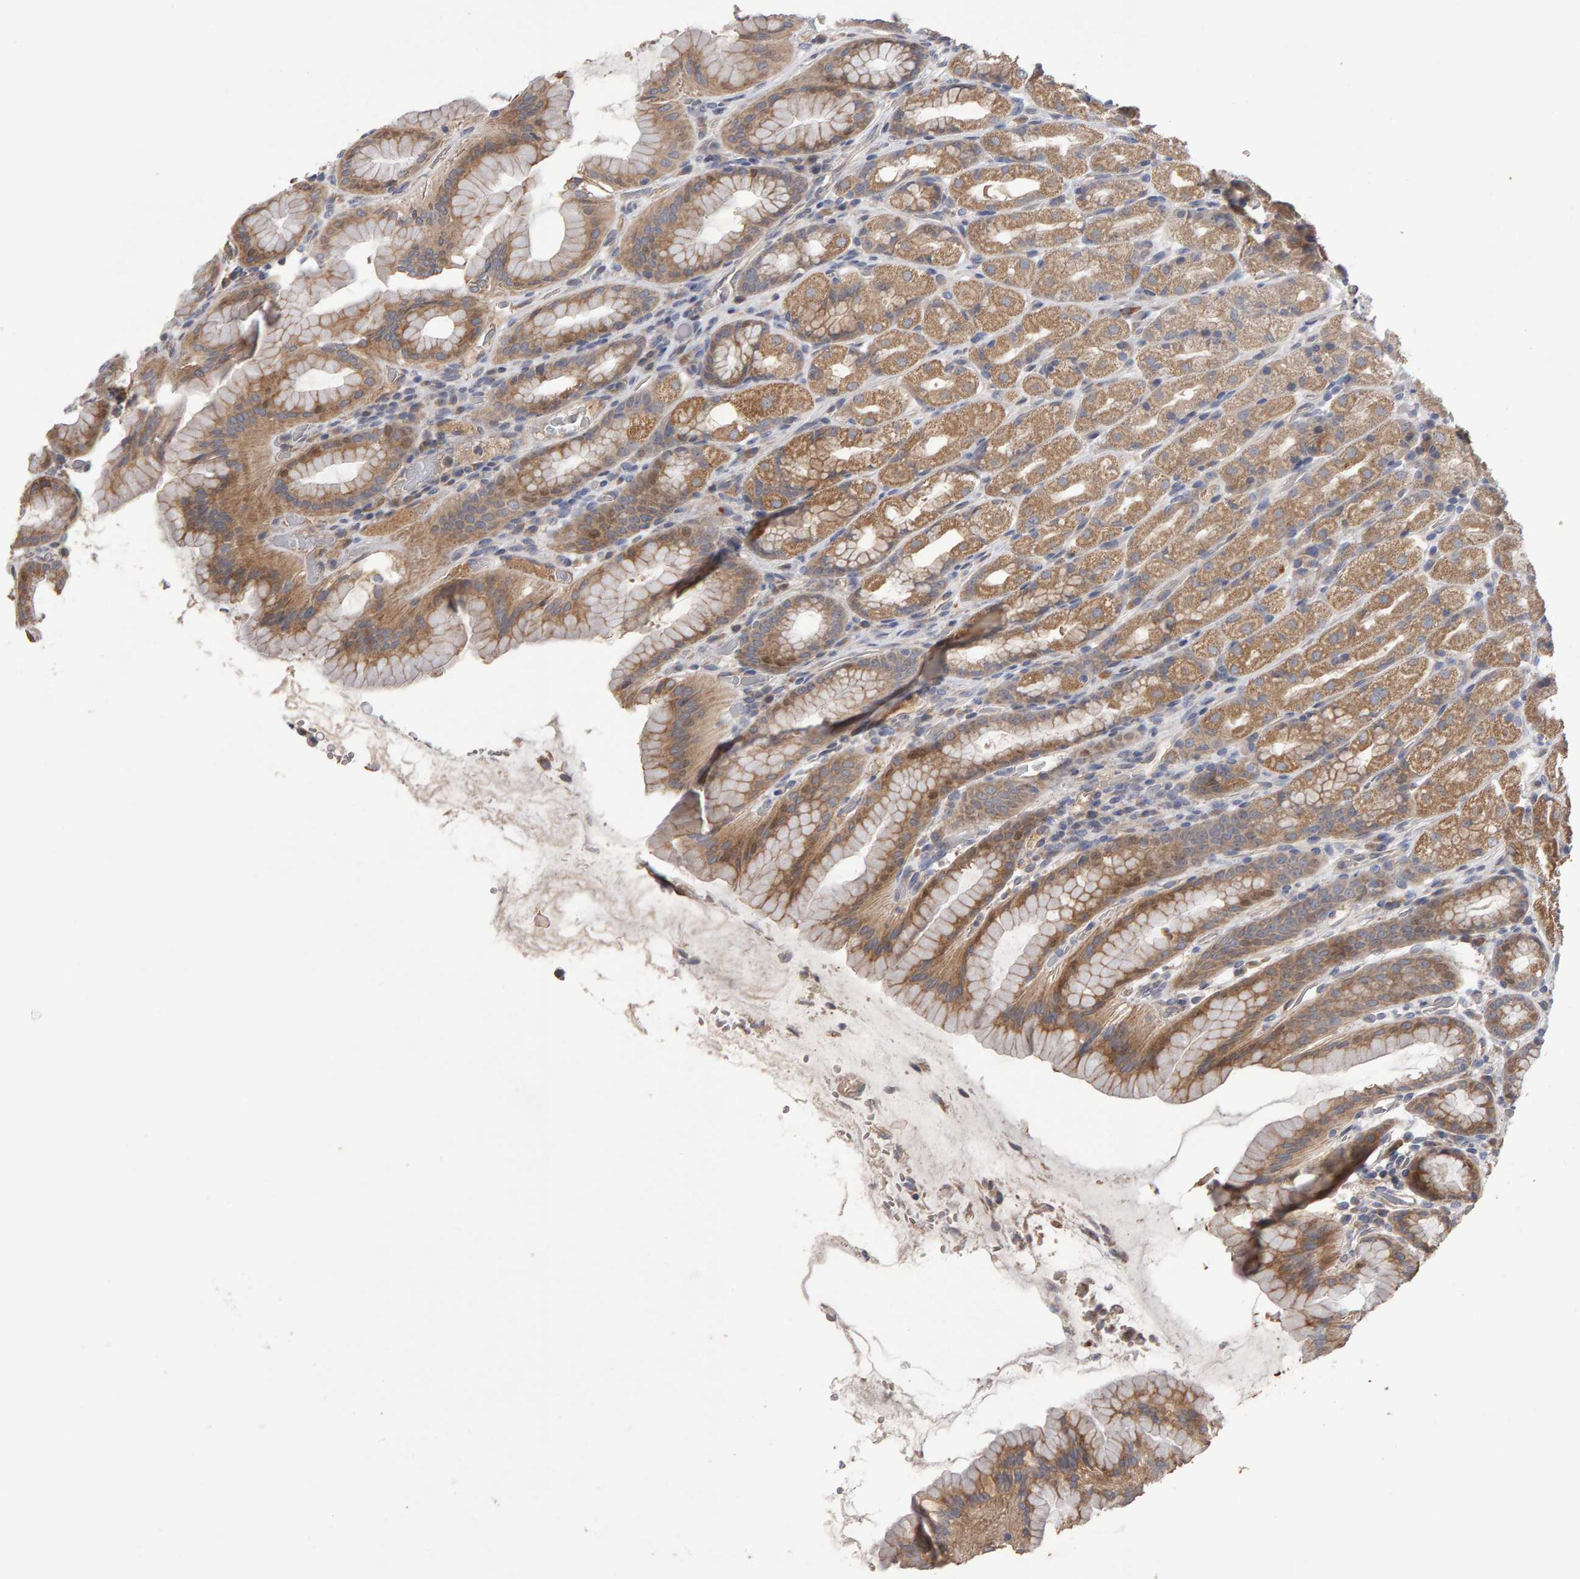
{"staining": {"intensity": "moderate", "quantity": ">75%", "location": "cytoplasmic/membranous"}, "tissue": "stomach", "cell_type": "Glandular cells", "image_type": "normal", "snomed": [{"axis": "morphology", "description": "Normal tissue, NOS"}, {"axis": "topography", "description": "Stomach, upper"}], "caption": "Immunohistochemical staining of unremarkable human stomach exhibits >75% levels of moderate cytoplasmic/membranous protein staining in approximately >75% of glandular cells.", "gene": "COASY", "patient": {"sex": "male", "age": 68}}